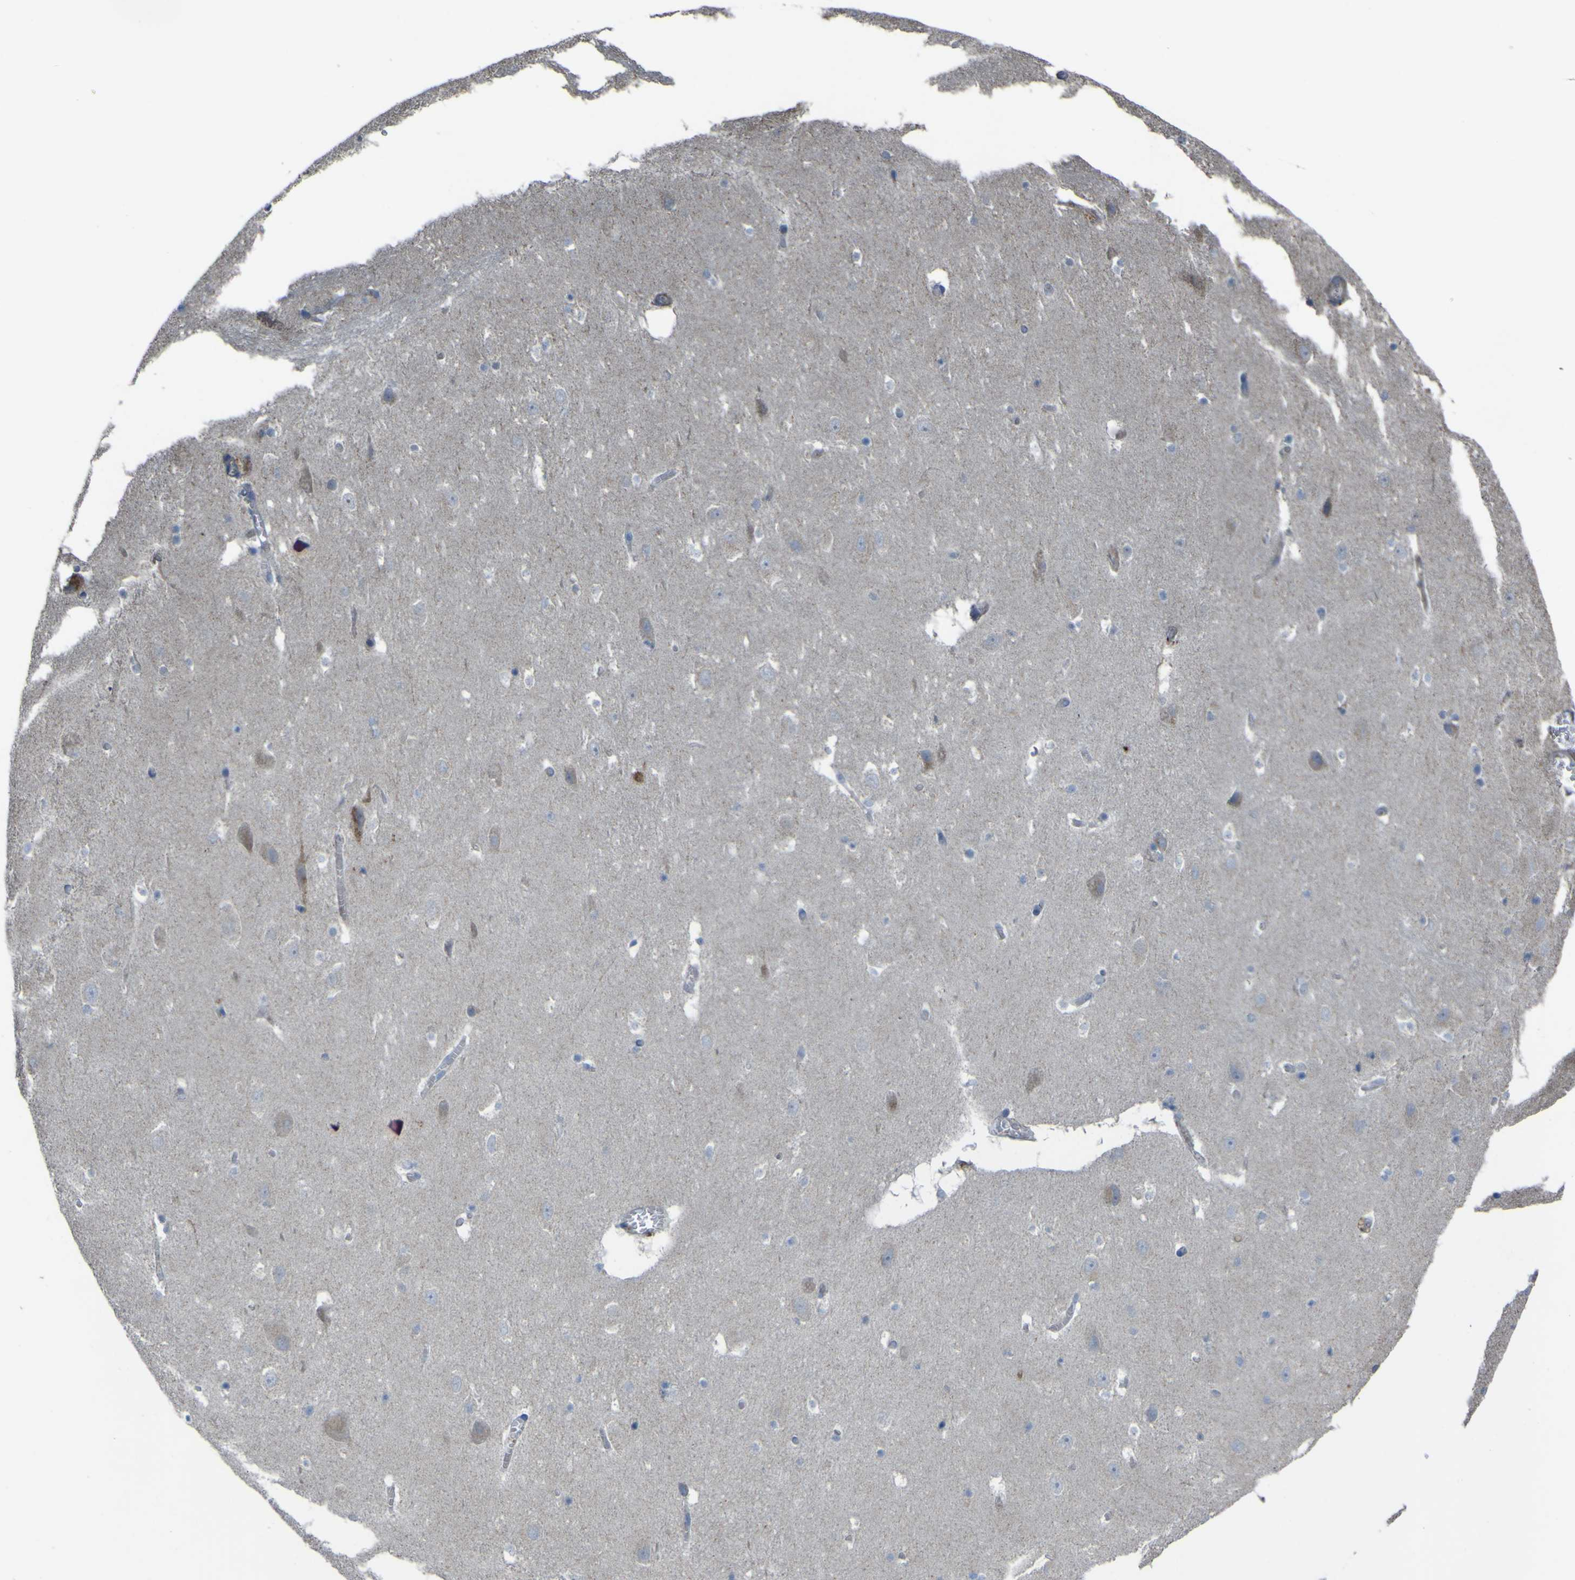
{"staining": {"intensity": "negative", "quantity": "none", "location": "none"}, "tissue": "hippocampus", "cell_type": "Glial cells", "image_type": "normal", "snomed": [{"axis": "morphology", "description": "Normal tissue, NOS"}, {"axis": "topography", "description": "Hippocampus"}], "caption": "A high-resolution micrograph shows immunohistochemistry (IHC) staining of unremarkable hippocampus, which displays no significant staining in glial cells.", "gene": "GPLD1", "patient": {"sex": "male", "age": 45}}